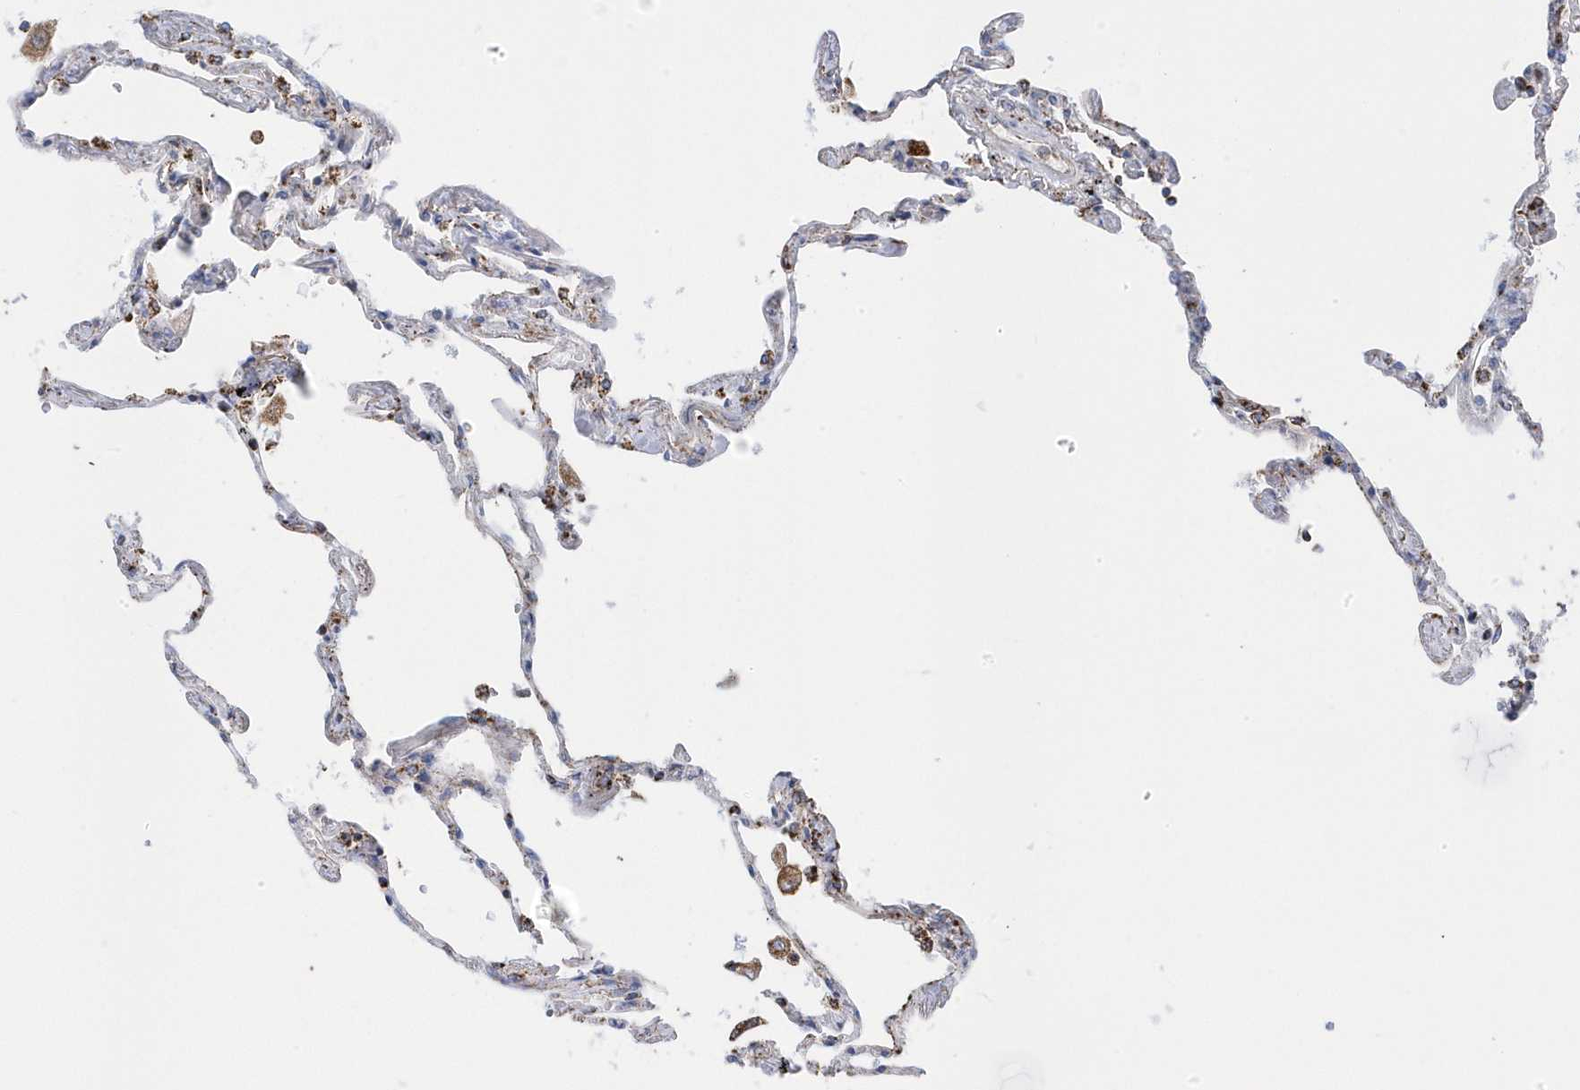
{"staining": {"intensity": "moderate", "quantity": "<25%", "location": "cytoplasmic/membranous"}, "tissue": "lung", "cell_type": "Alveolar cells", "image_type": "normal", "snomed": [{"axis": "morphology", "description": "Normal tissue, NOS"}, {"axis": "topography", "description": "Lung"}], "caption": "Immunohistochemistry of normal lung shows low levels of moderate cytoplasmic/membranous staining in about <25% of alveolar cells.", "gene": "GTPBP8", "patient": {"sex": "female", "age": 67}}